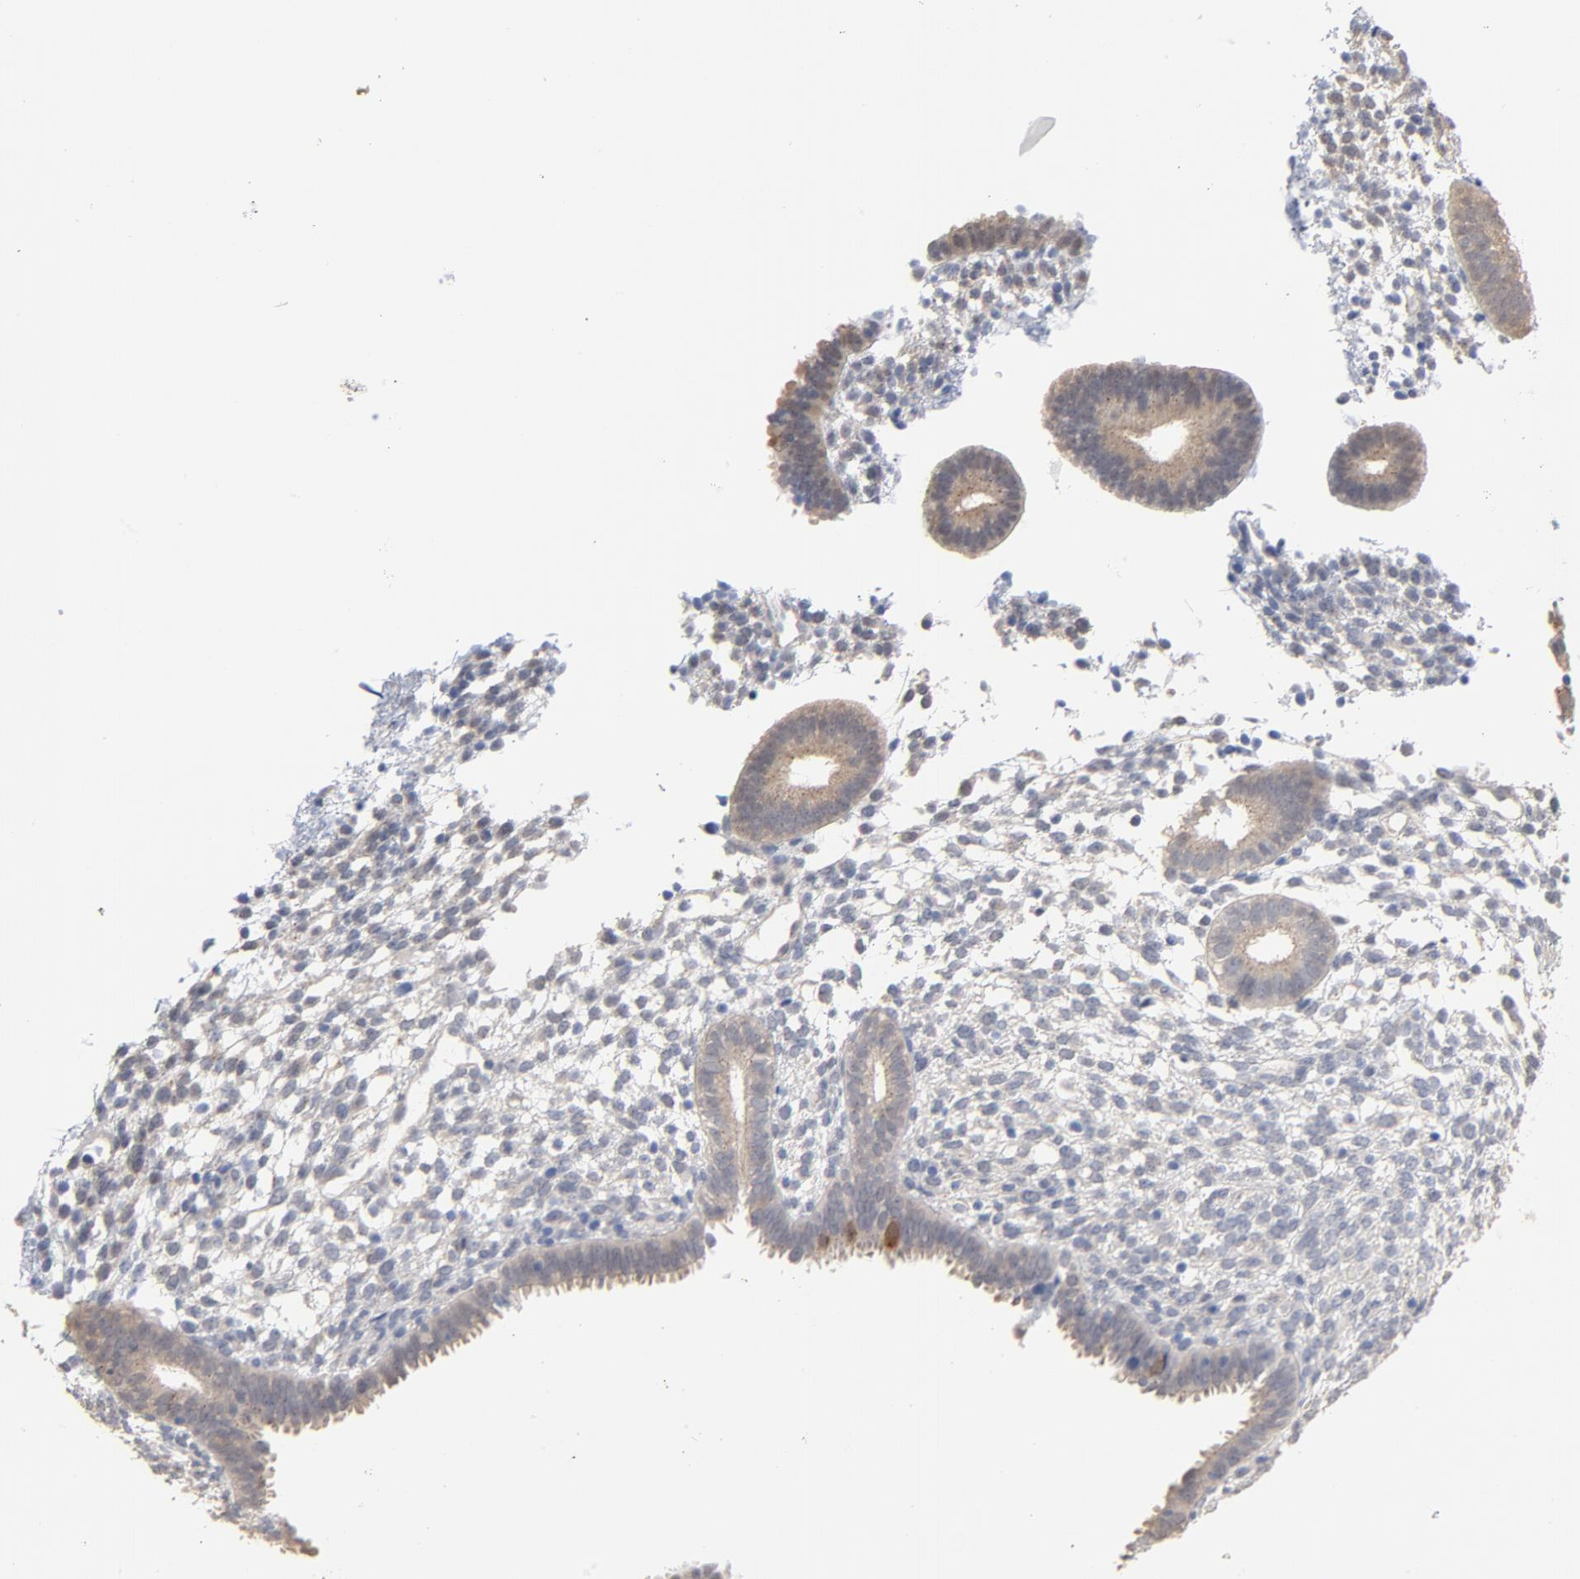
{"staining": {"intensity": "weak", "quantity": "25%-75%", "location": "cytoplasmic/membranous"}, "tissue": "endometrium", "cell_type": "Cells in endometrial stroma", "image_type": "normal", "snomed": [{"axis": "morphology", "description": "Normal tissue, NOS"}, {"axis": "topography", "description": "Endometrium"}], "caption": "Cells in endometrial stroma exhibit low levels of weak cytoplasmic/membranous expression in about 25%-75% of cells in unremarkable endometrium. (Stains: DAB in brown, nuclei in blue, Microscopy: brightfield microscopy at high magnification).", "gene": "DNAL4", "patient": {"sex": "female", "age": 35}}